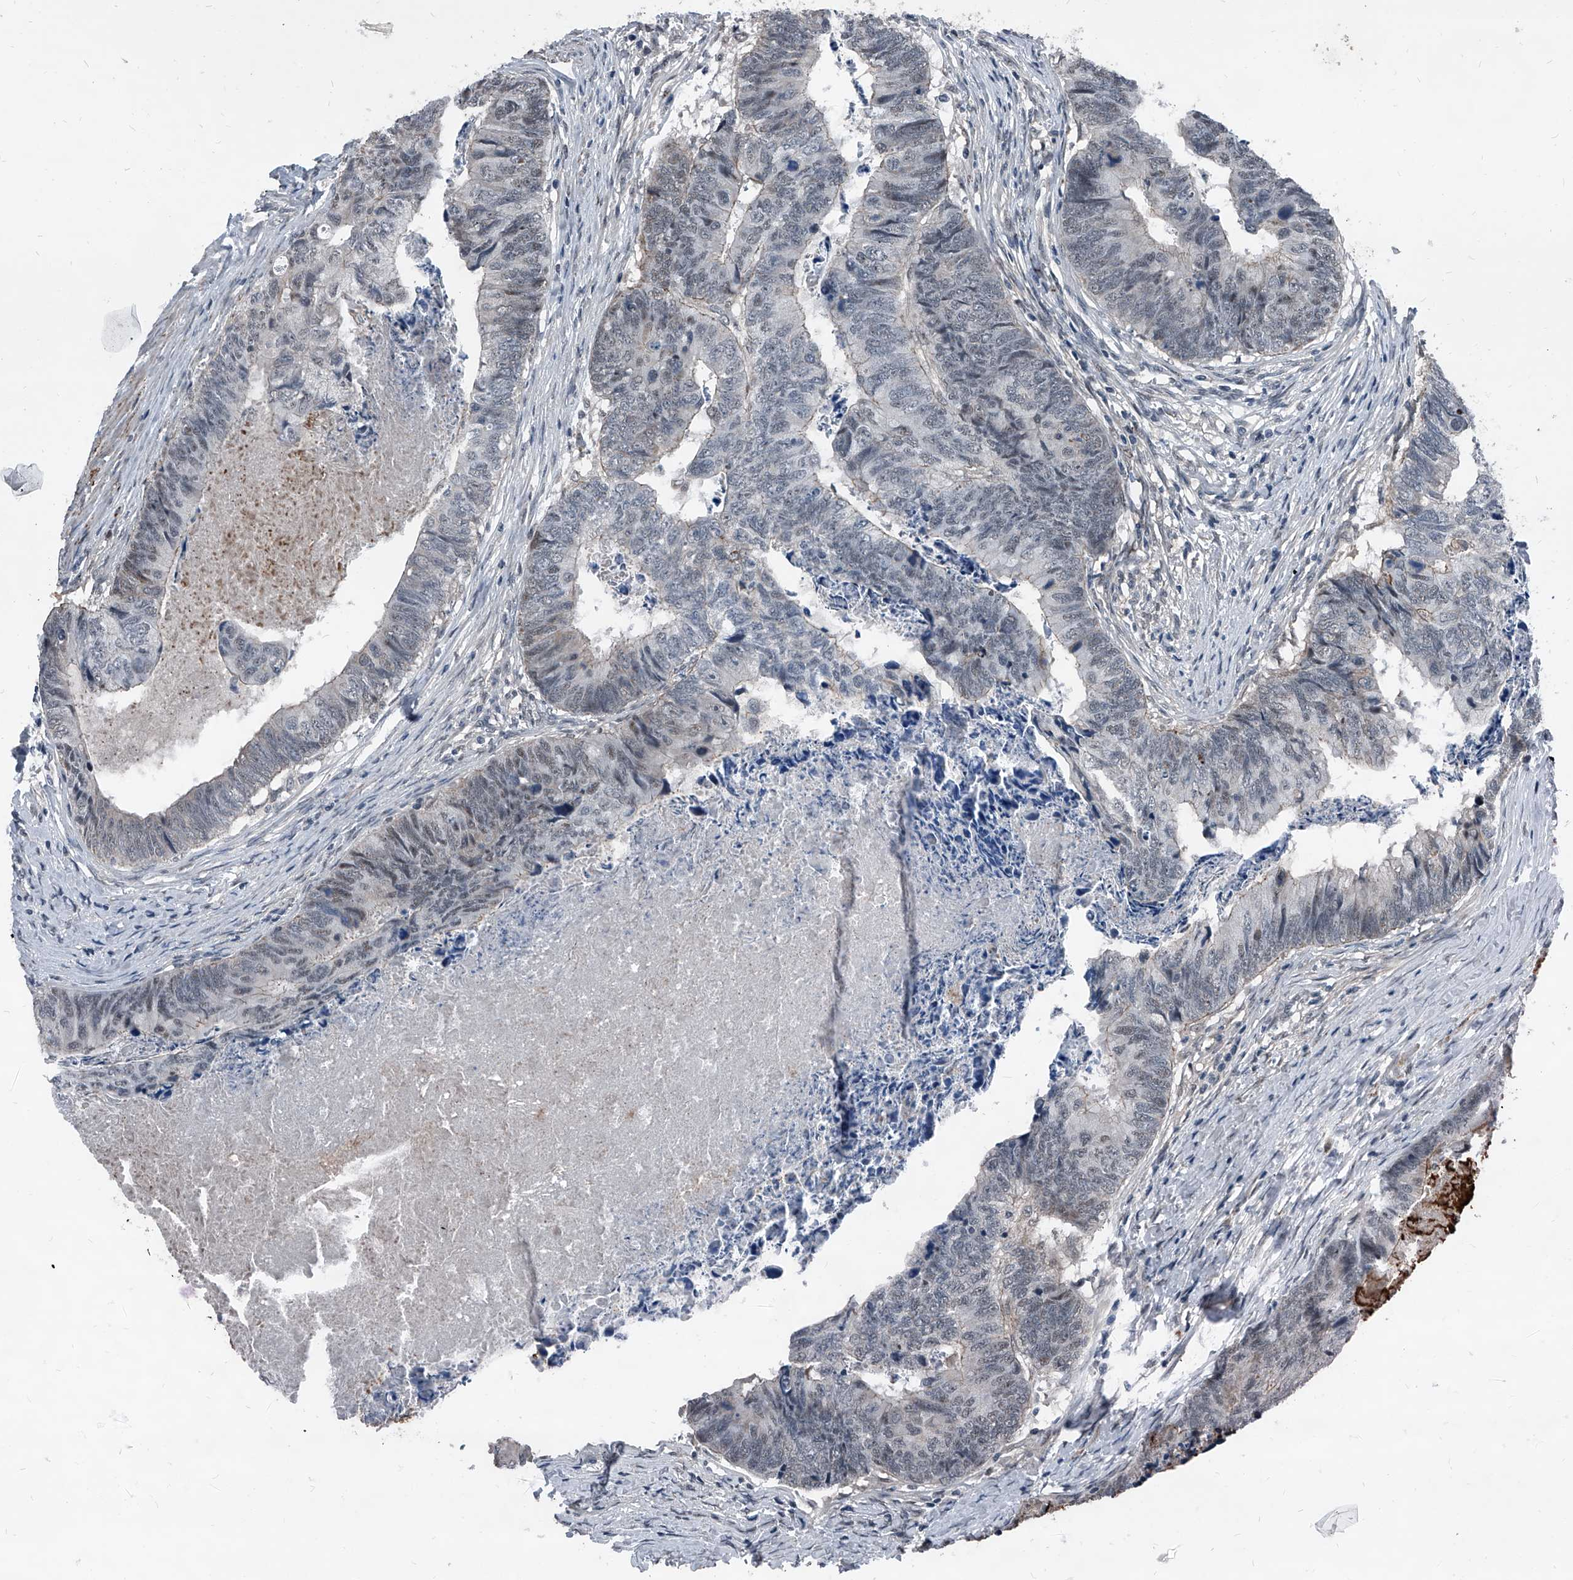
{"staining": {"intensity": "moderate", "quantity": "<25%", "location": "cytoplasmic/membranous"}, "tissue": "colorectal cancer", "cell_type": "Tumor cells", "image_type": "cancer", "snomed": [{"axis": "morphology", "description": "Adenocarcinoma, NOS"}, {"axis": "topography", "description": "Colon"}], "caption": "This micrograph displays IHC staining of human colorectal cancer, with low moderate cytoplasmic/membranous staining in about <25% of tumor cells.", "gene": "MEN1", "patient": {"sex": "female", "age": 67}}